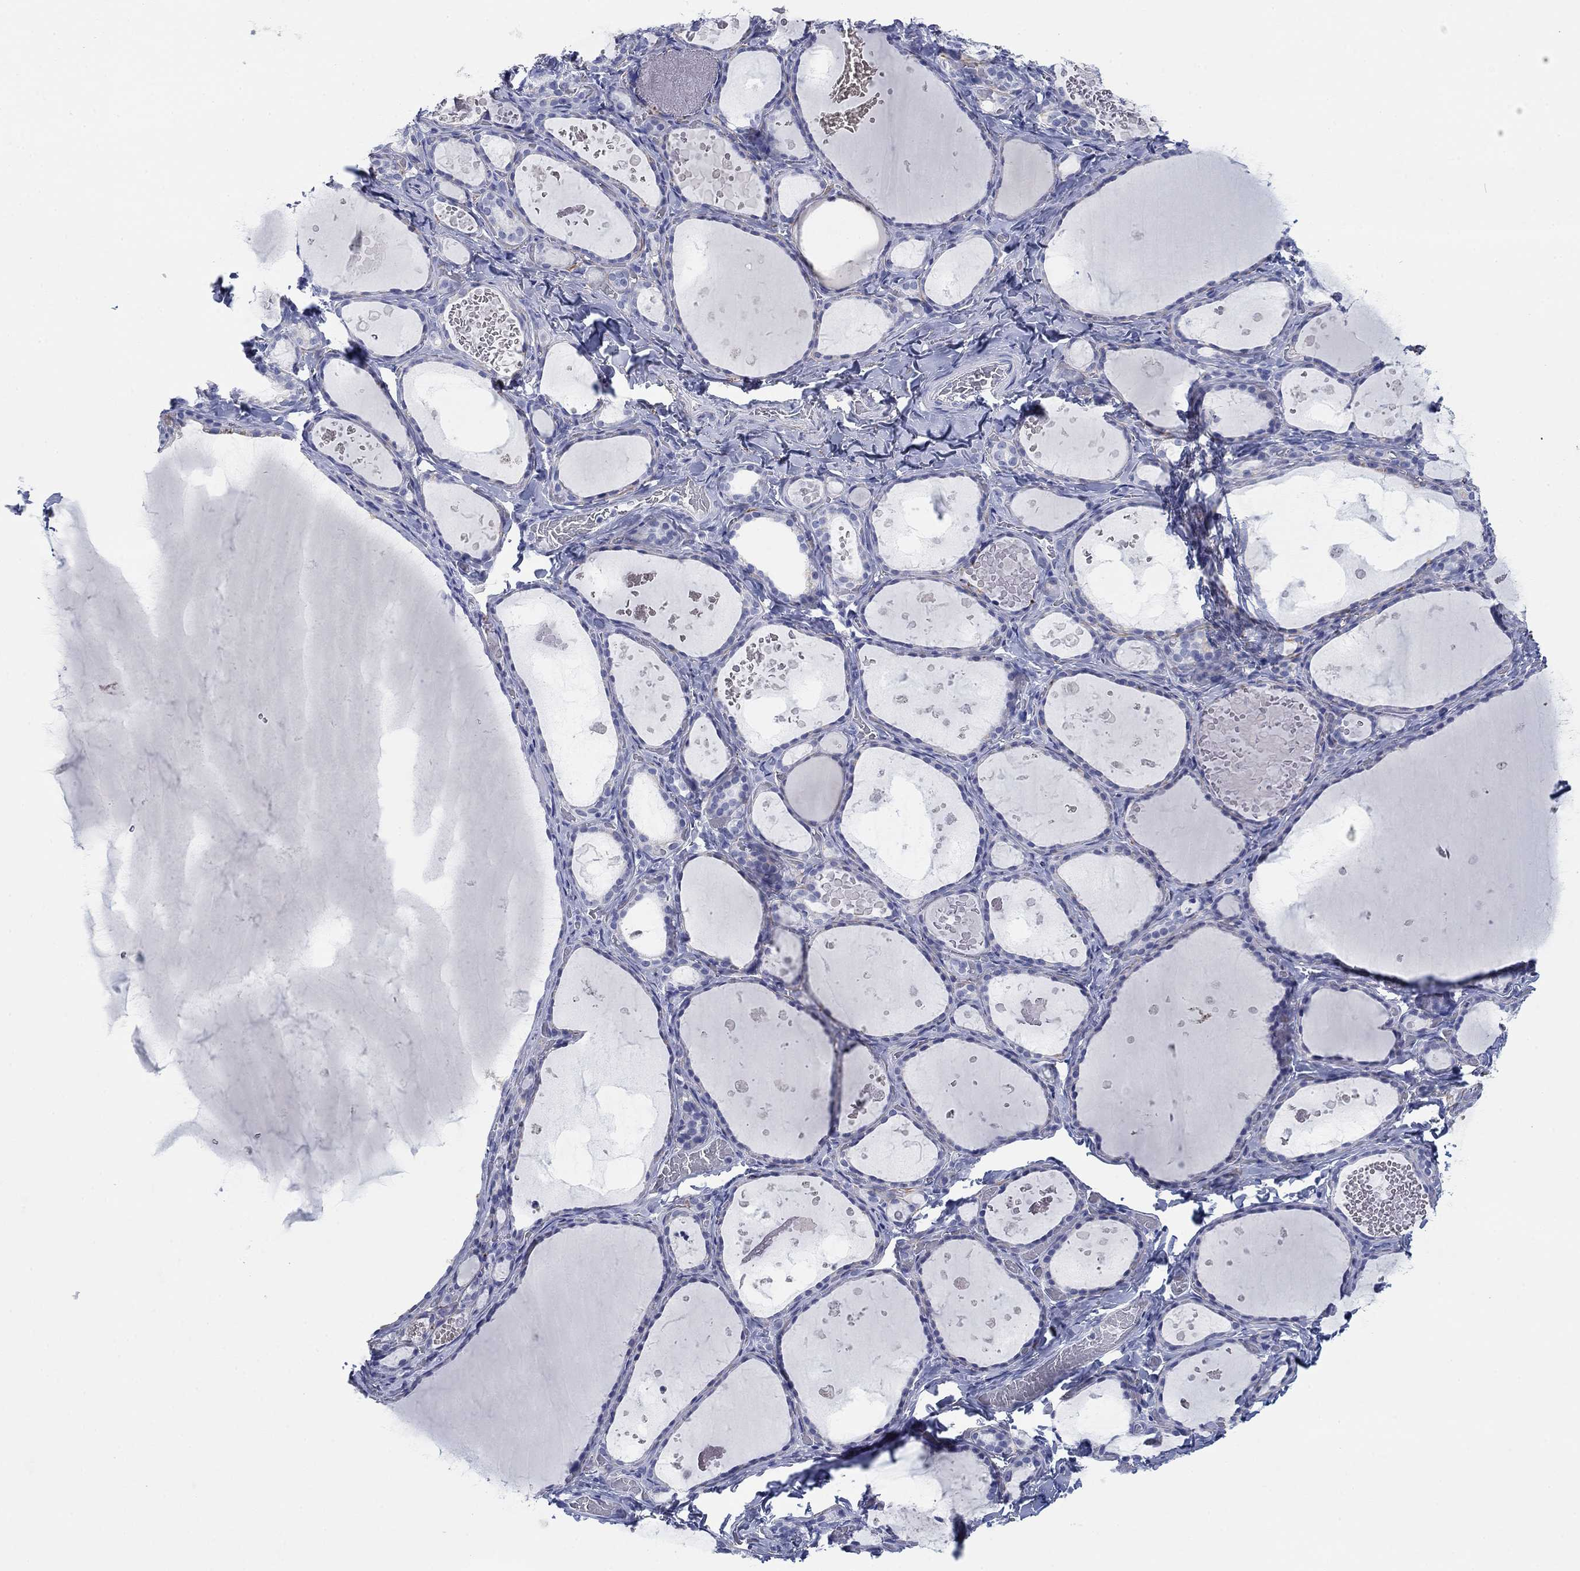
{"staining": {"intensity": "negative", "quantity": "none", "location": "none"}, "tissue": "thyroid gland", "cell_type": "Glandular cells", "image_type": "normal", "snomed": [{"axis": "morphology", "description": "Normal tissue, NOS"}, {"axis": "topography", "description": "Thyroid gland"}], "caption": "High power microscopy image of an immunohistochemistry (IHC) histopathology image of normal thyroid gland, revealing no significant staining in glandular cells.", "gene": "PDYN", "patient": {"sex": "female", "age": 56}}